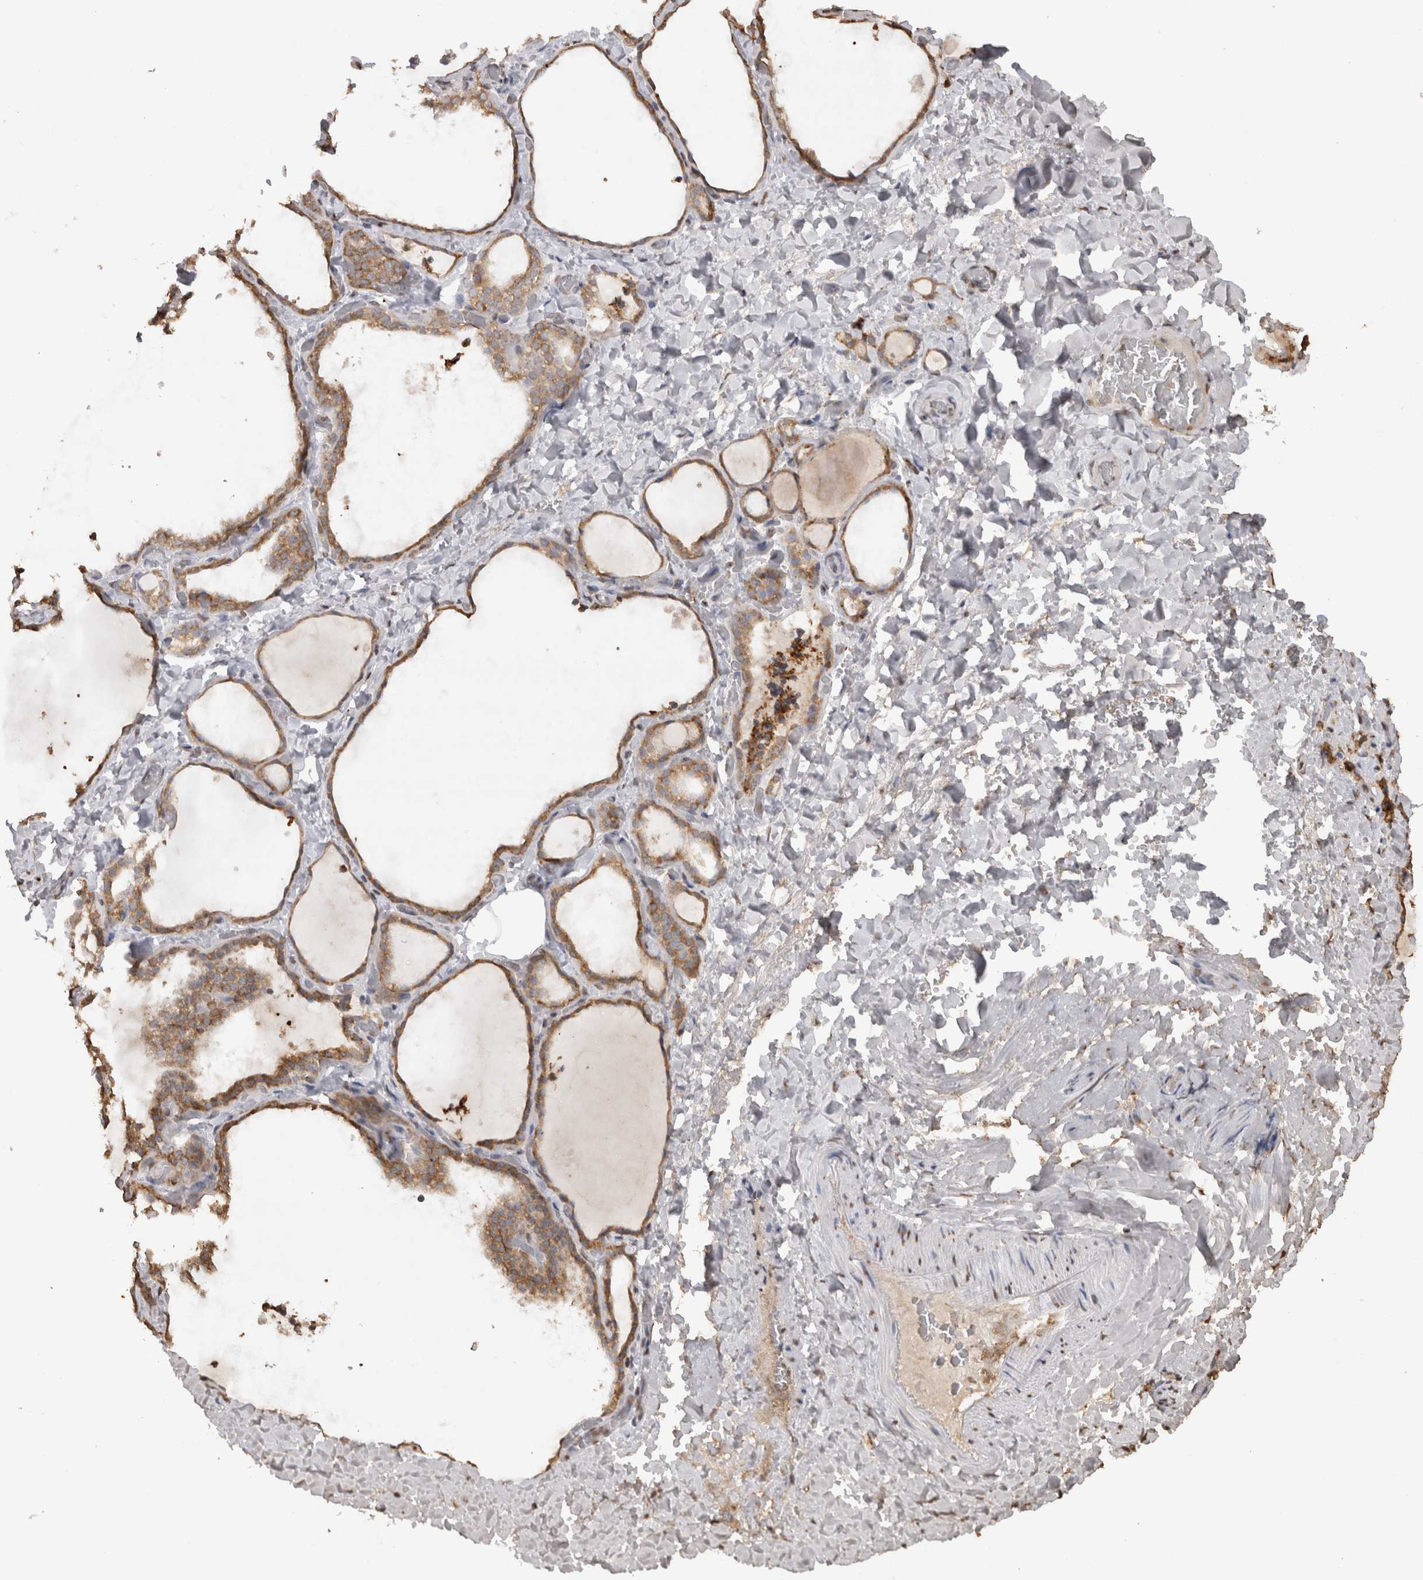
{"staining": {"intensity": "moderate", "quantity": ">75%", "location": "cytoplasmic/membranous"}, "tissue": "thyroid gland", "cell_type": "Glandular cells", "image_type": "normal", "snomed": [{"axis": "morphology", "description": "Normal tissue, NOS"}, {"axis": "topography", "description": "Thyroid gland"}], "caption": "Immunohistochemistry image of normal thyroid gland: thyroid gland stained using IHC shows medium levels of moderate protein expression localized specifically in the cytoplasmic/membranous of glandular cells, appearing as a cytoplasmic/membranous brown color.", "gene": "CRELD2", "patient": {"sex": "female", "age": 22}}